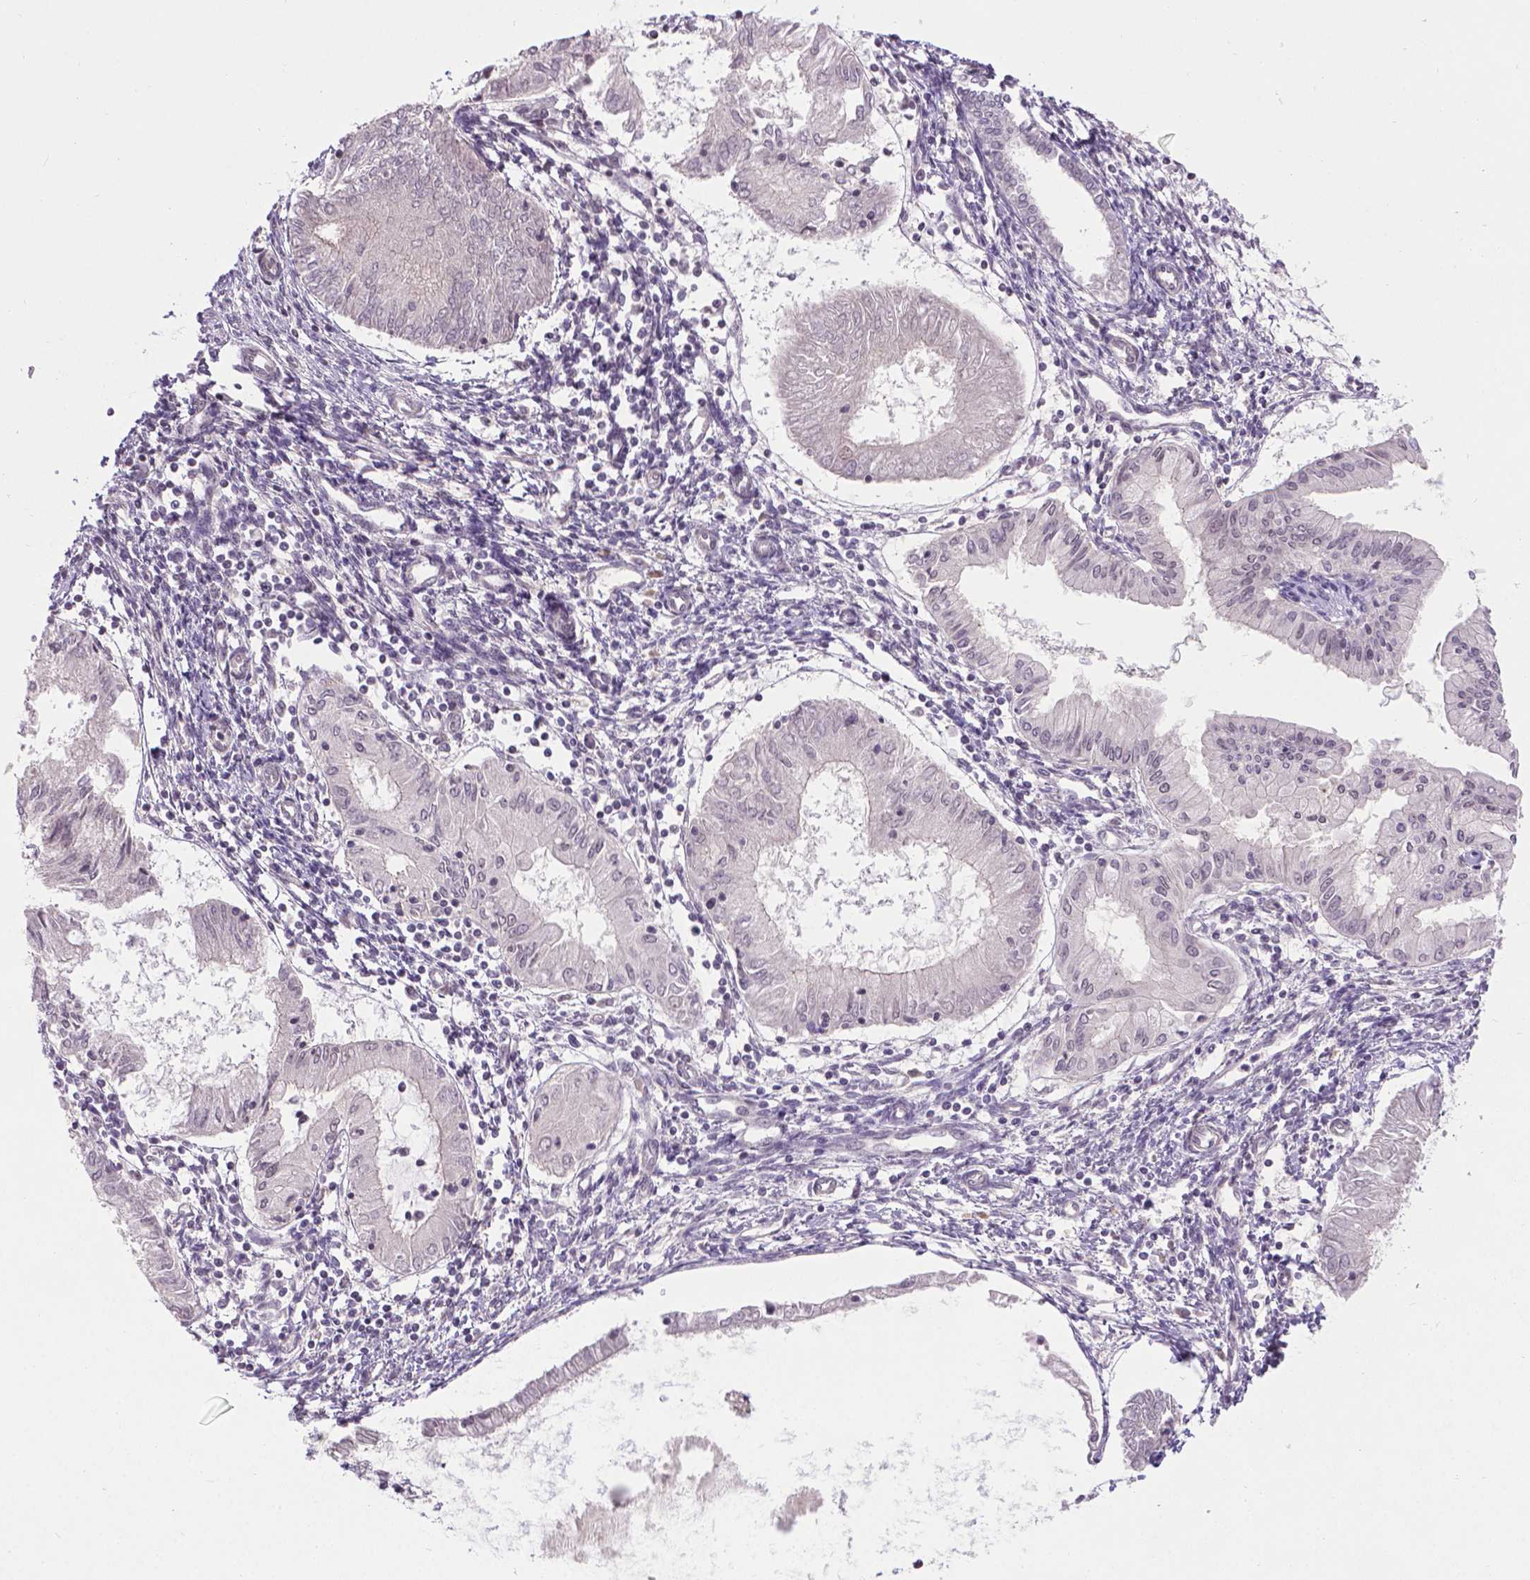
{"staining": {"intensity": "negative", "quantity": "none", "location": "none"}, "tissue": "endometrial cancer", "cell_type": "Tumor cells", "image_type": "cancer", "snomed": [{"axis": "morphology", "description": "Adenocarcinoma, NOS"}, {"axis": "topography", "description": "Endometrium"}], "caption": "Endometrial cancer (adenocarcinoma) was stained to show a protein in brown. There is no significant staining in tumor cells. The staining is performed using DAB brown chromogen with nuclei counter-stained in using hematoxylin.", "gene": "ANKRD54", "patient": {"sex": "female", "age": 68}}